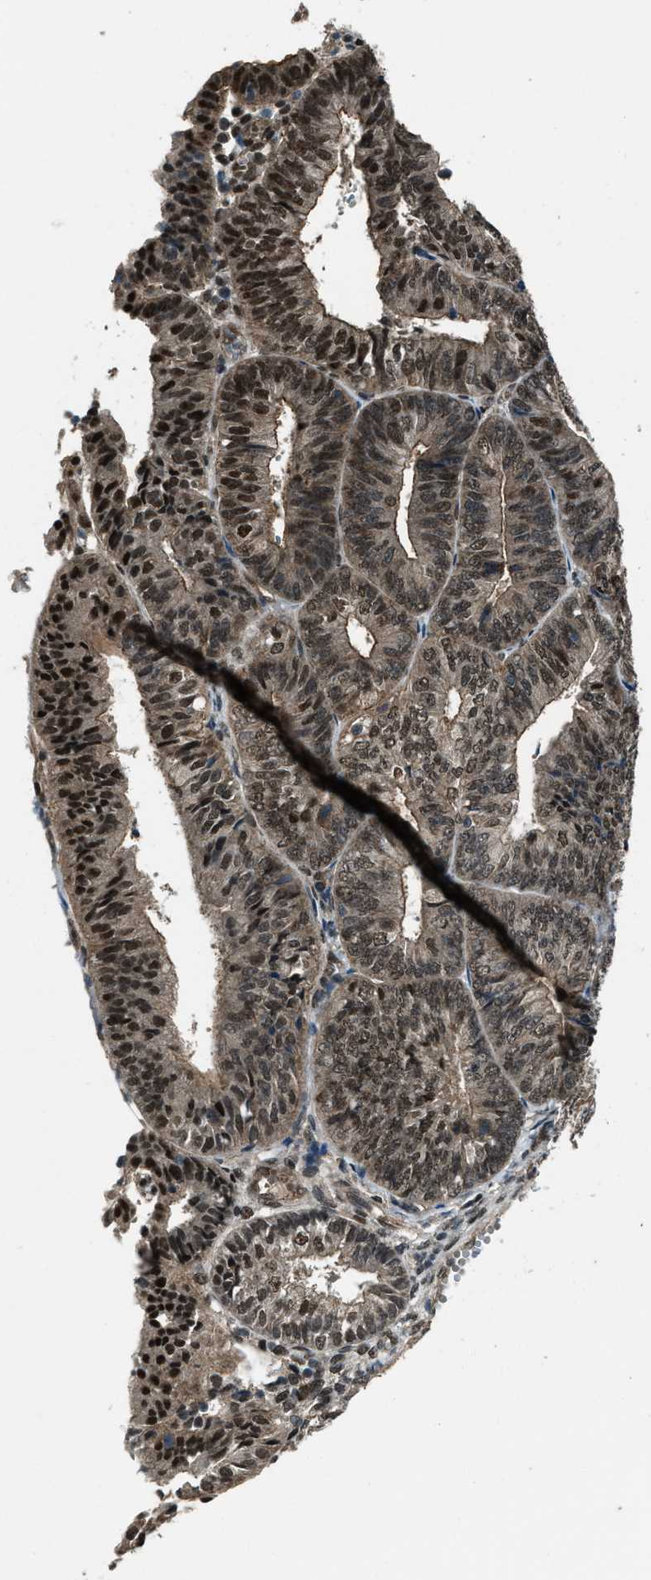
{"staining": {"intensity": "moderate", "quantity": ">75%", "location": "cytoplasmic/membranous,nuclear"}, "tissue": "endometrial cancer", "cell_type": "Tumor cells", "image_type": "cancer", "snomed": [{"axis": "morphology", "description": "Adenocarcinoma, NOS"}, {"axis": "topography", "description": "Endometrium"}], "caption": "Endometrial cancer (adenocarcinoma) stained with DAB immunohistochemistry (IHC) exhibits medium levels of moderate cytoplasmic/membranous and nuclear staining in about >75% of tumor cells.", "gene": "SVIL", "patient": {"sex": "female", "age": 58}}